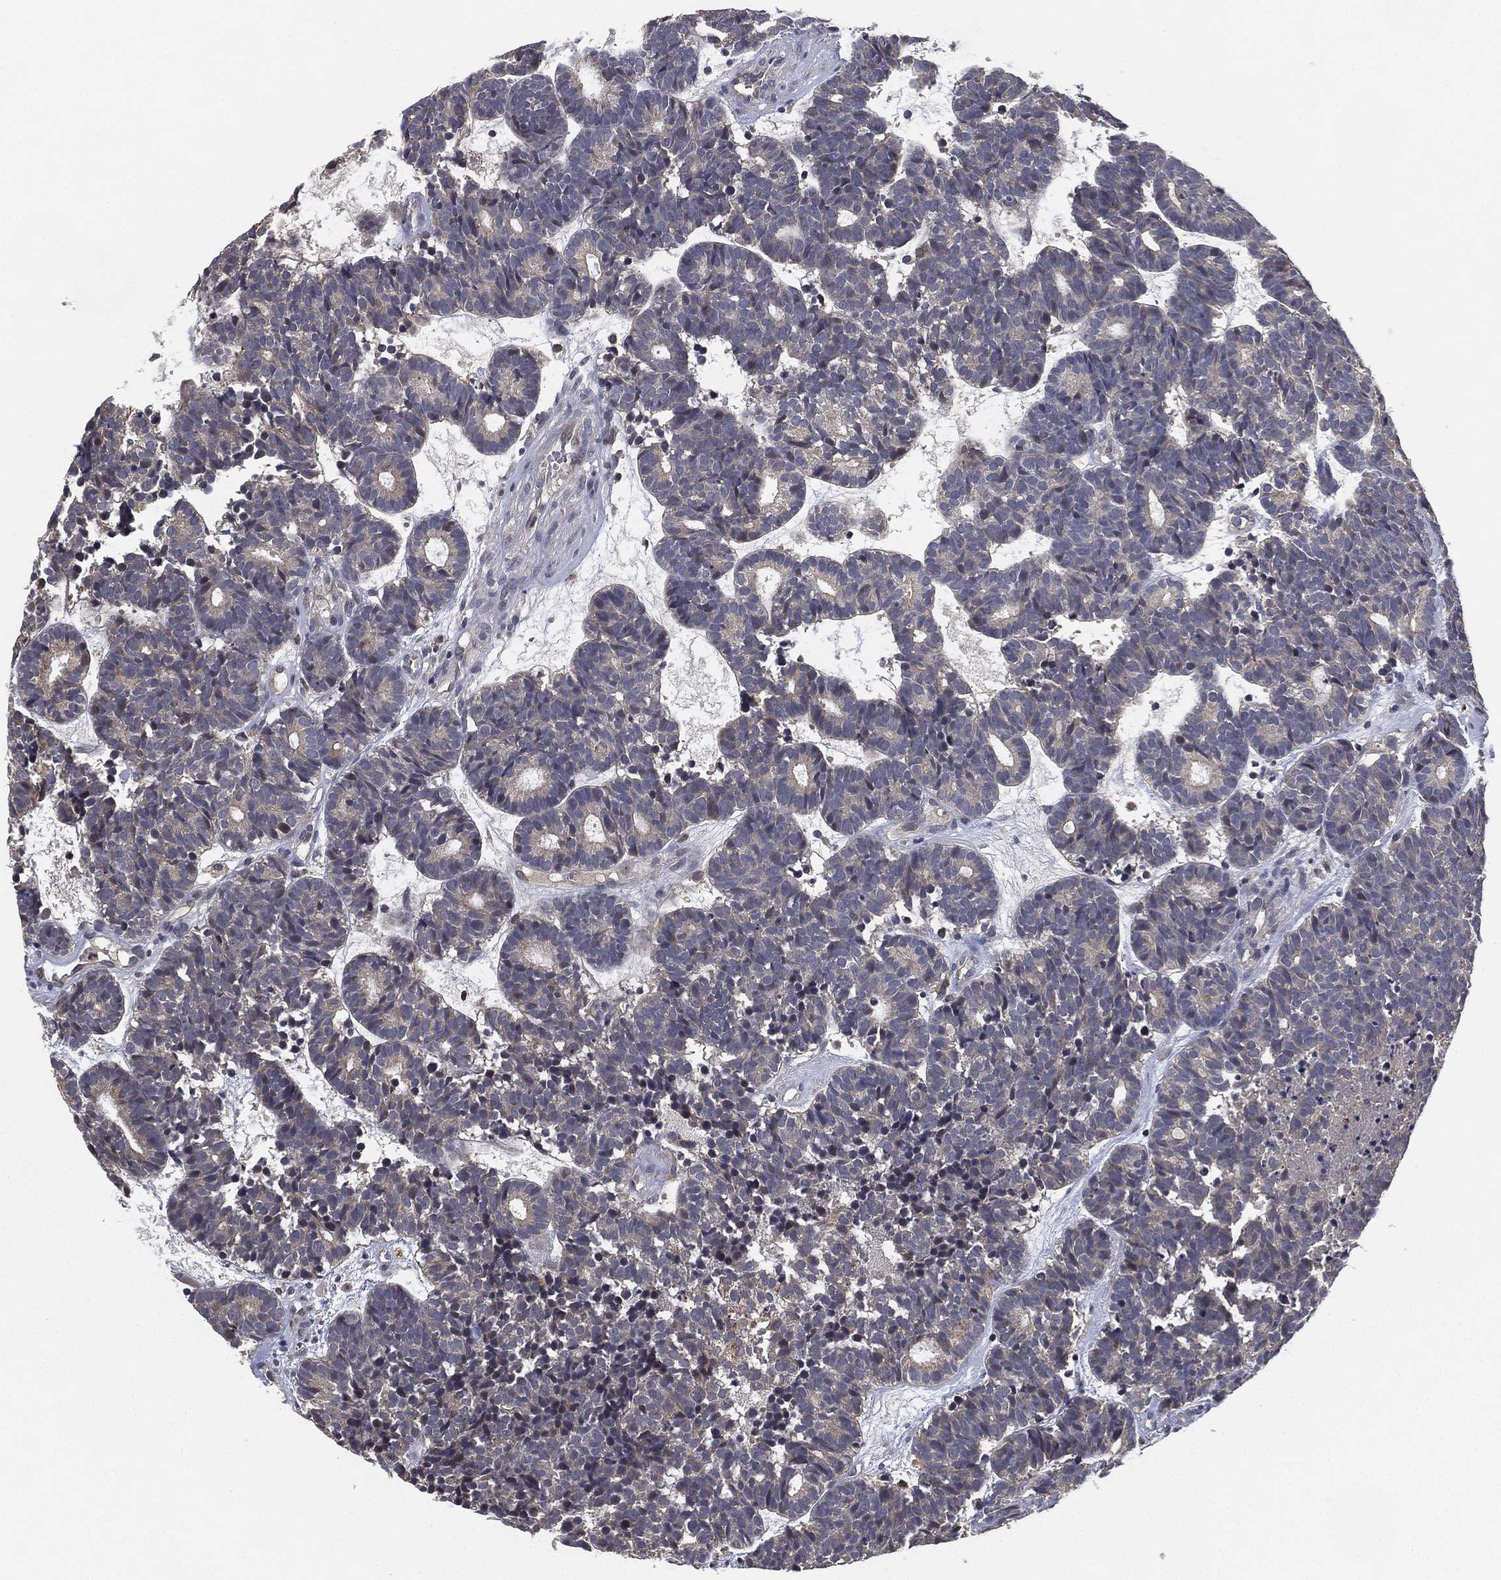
{"staining": {"intensity": "negative", "quantity": "none", "location": "none"}, "tissue": "head and neck cancer", "cell_type": "Tumor cells", "image_type": "cancer", "snomed": [{"axis": "morphology", "description": "Adenocarcinoma, NOS"}, {"axis": "topography", "description": "Head-Neck"}], "caption": "Immunohistochemistry (IHC) photomicrograph of head and neck adenocarcinoma stained for a protein (brown), which shows no positivity in tumor cells.", "gene": "CFAP251", "patient": {"sex": "female", "age": 81}}